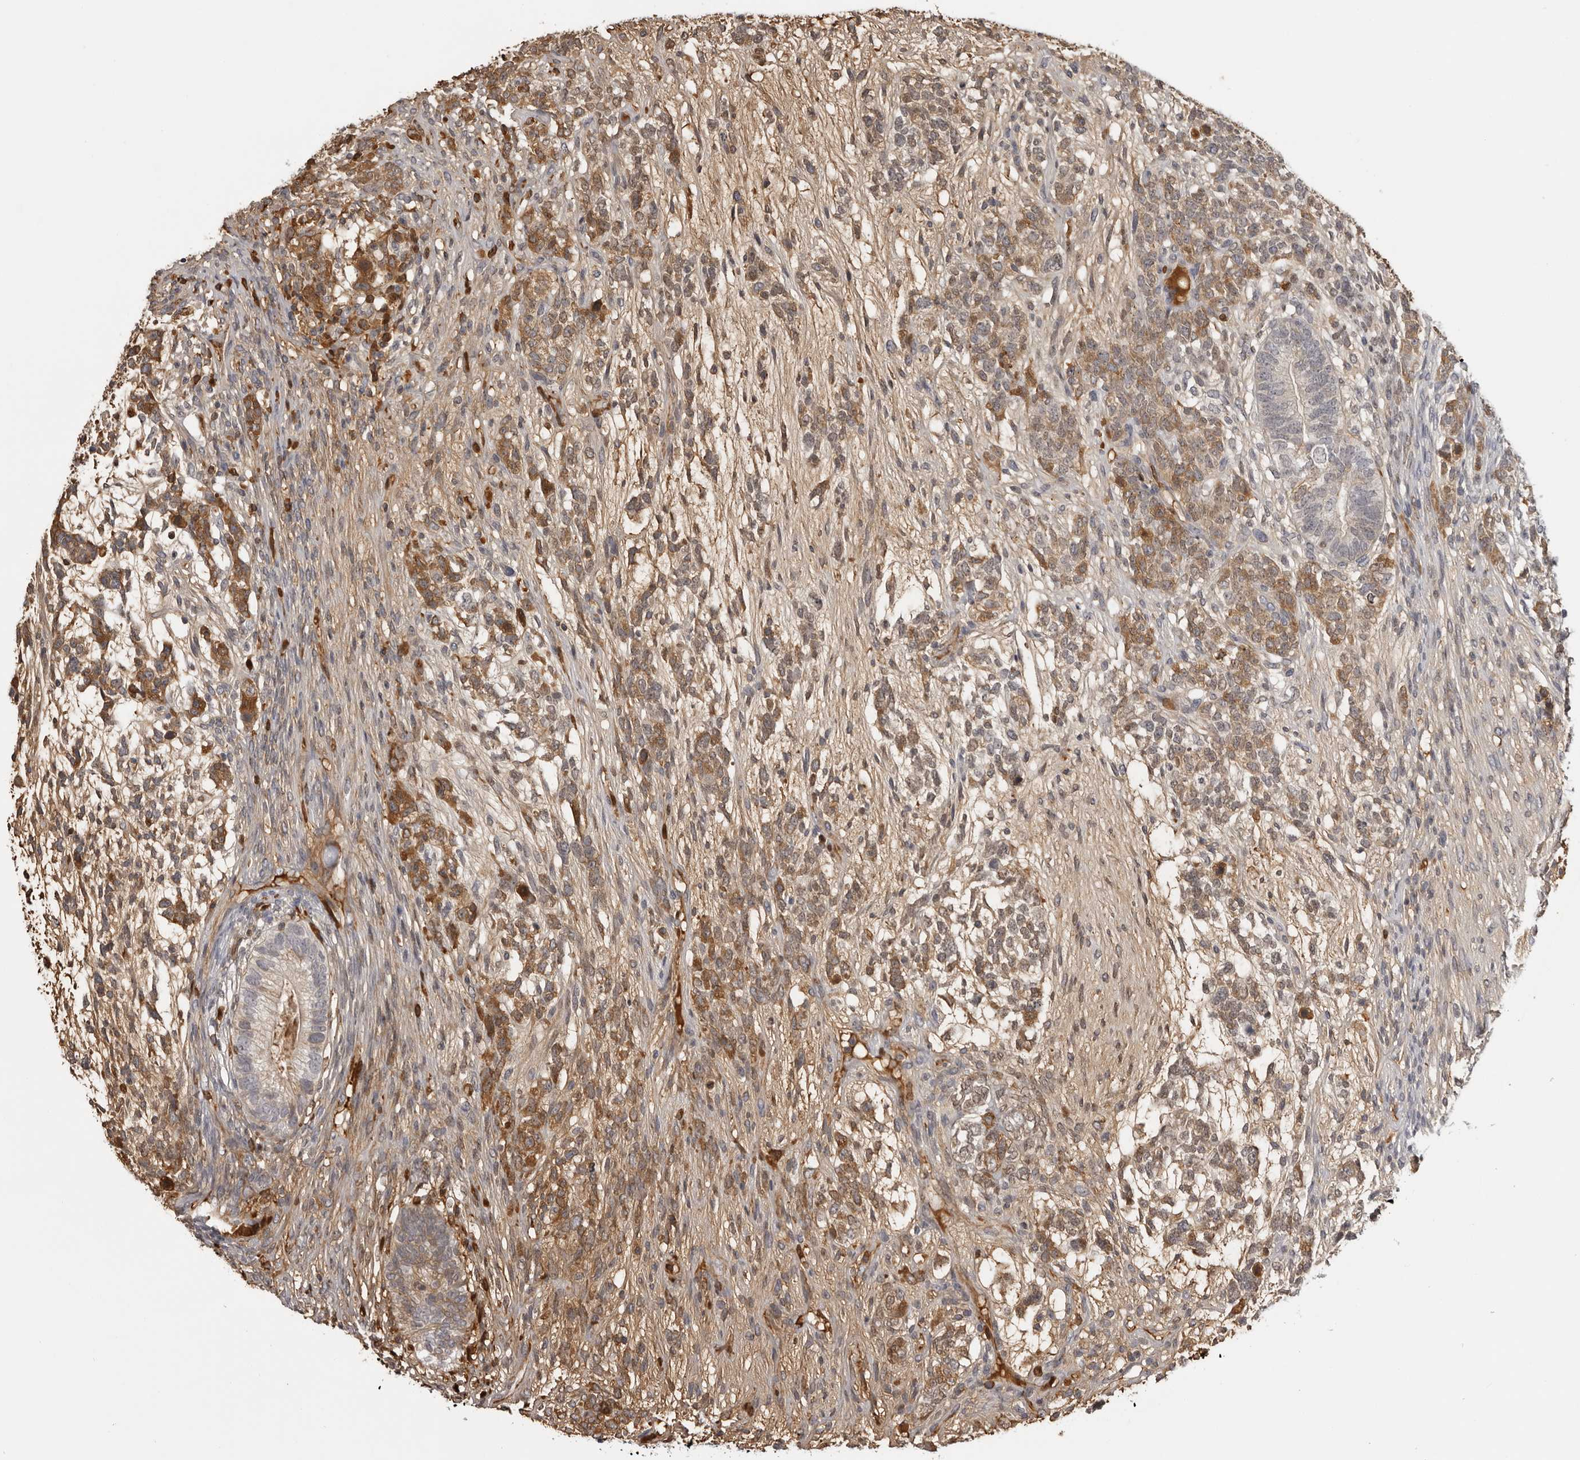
{"staining": {"intensity": "moderate", "quantity": "25%-75%", "location": "cytoplasmic/membranous"}, "tissue": "testis cancer", "cell_type": "Tumor cells", "image_type": "cancer", "snomed": [{"axis": "morphology", "description": "Seminoma, NOS"}, {"axis": "morphology", "description": "Carcinoma, Embryonal, NOS"}, {"axis": "topography", "description": "Testis"}], "caption": "Human testis embryonal carcinoma stained for a protein (brown) reveals moderate cytoplasmic/membranous positive positivity in about 25%-75% of tumor cells.", "gene": "PLEKHF2", "patient": {"sex": "male", "age": 28}}